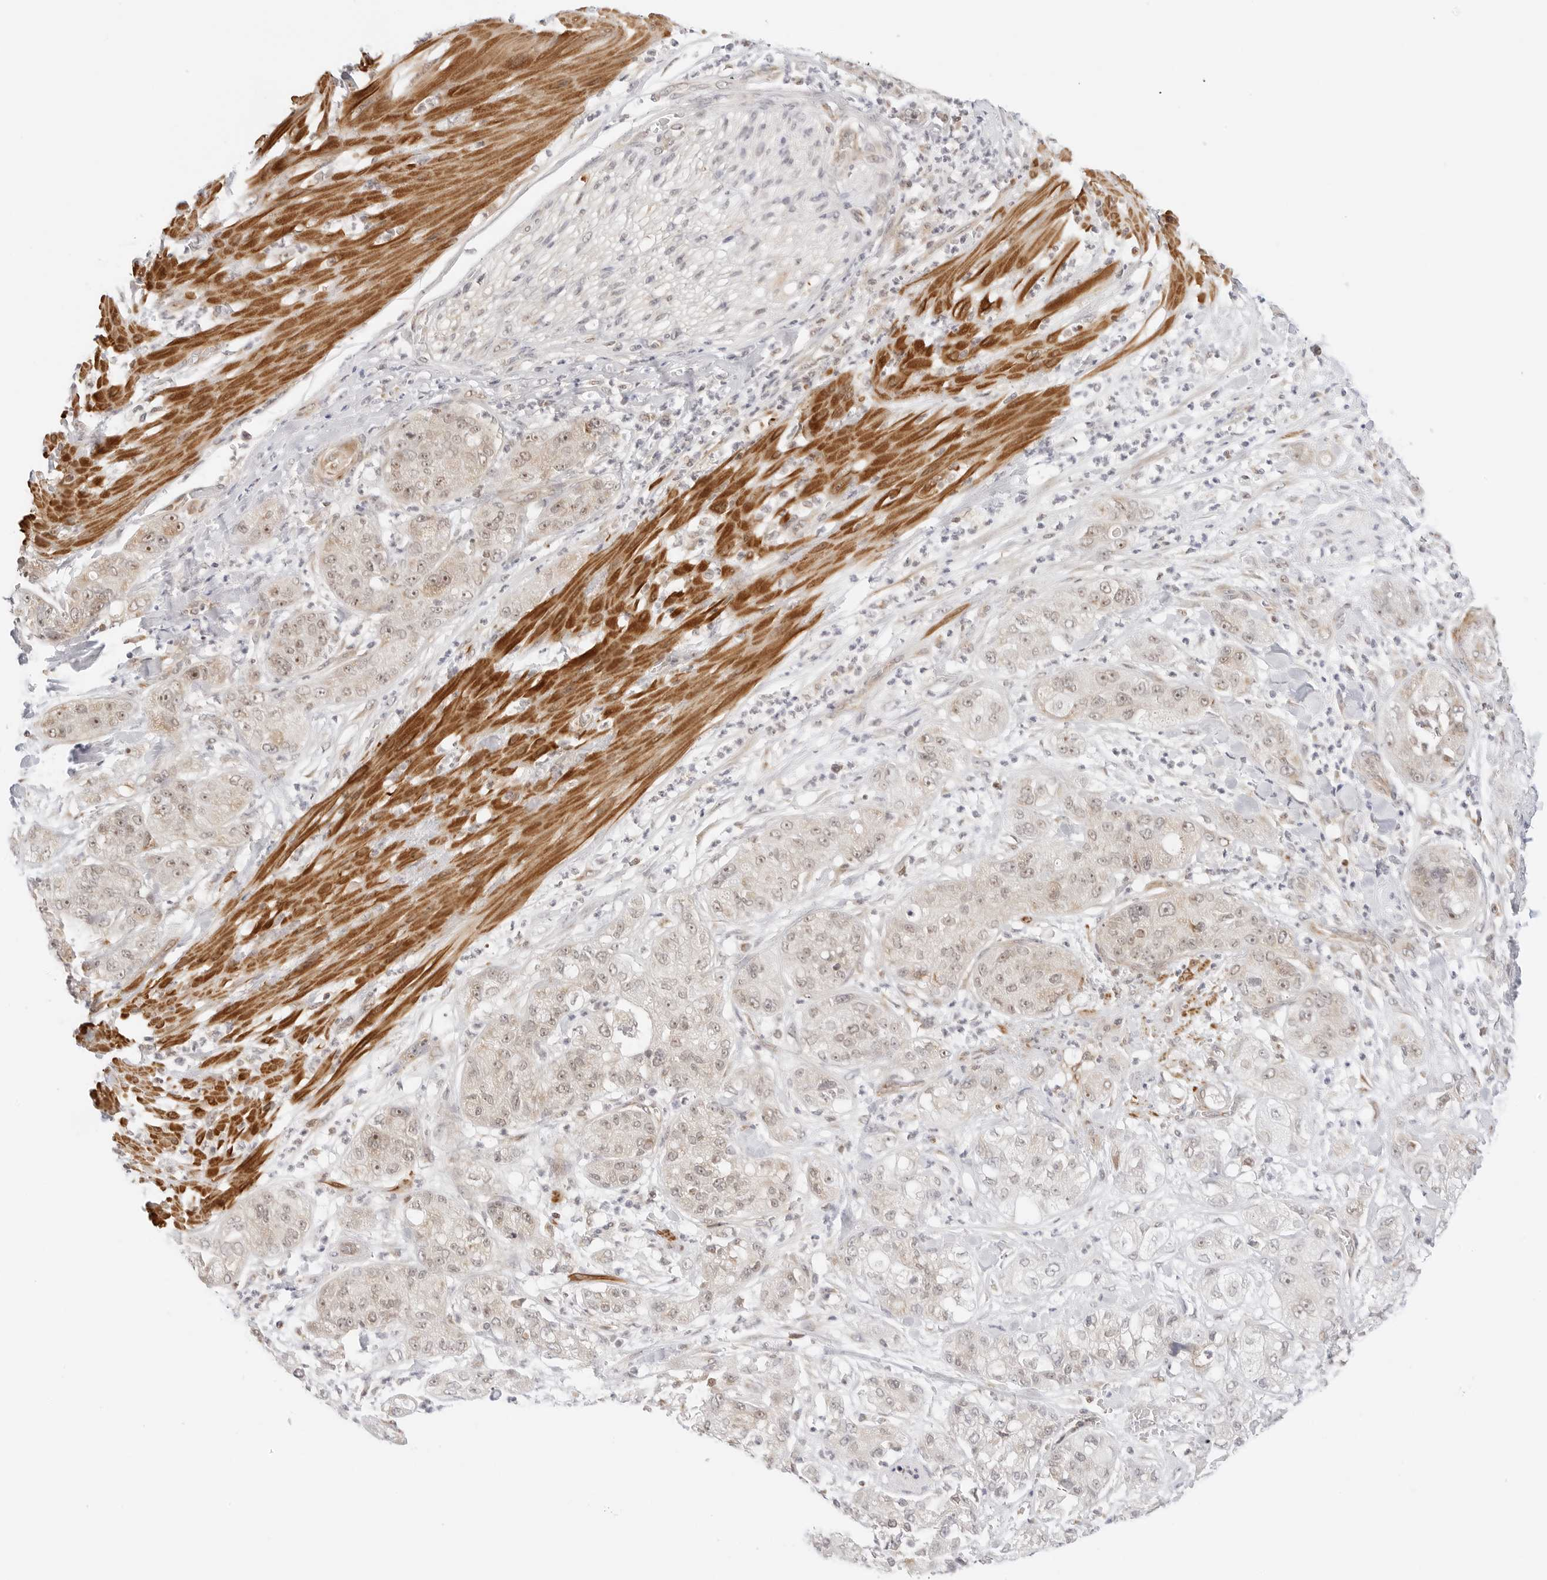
{"staining": {"intensity": "weak", "quantity": ">75%", "location": "nuclear"}, "tissue": "pancreatic cancer", "cell_type": "Tumor cells", "image_type": "cancer", "snomed": [{"axis": "morphology", "description": "Adenocarcinoma, NOS"}, {"axis": "topography", "description": "Pancreas"}], "caption": "The micrograph exhibits a brown stain indicating the presence of a protein in the nuclear of tumor cells in pancreatic cancer (adenocarcinoma).", "gene": "GORAB", "patient": {"sex": "female", "age": 78}}